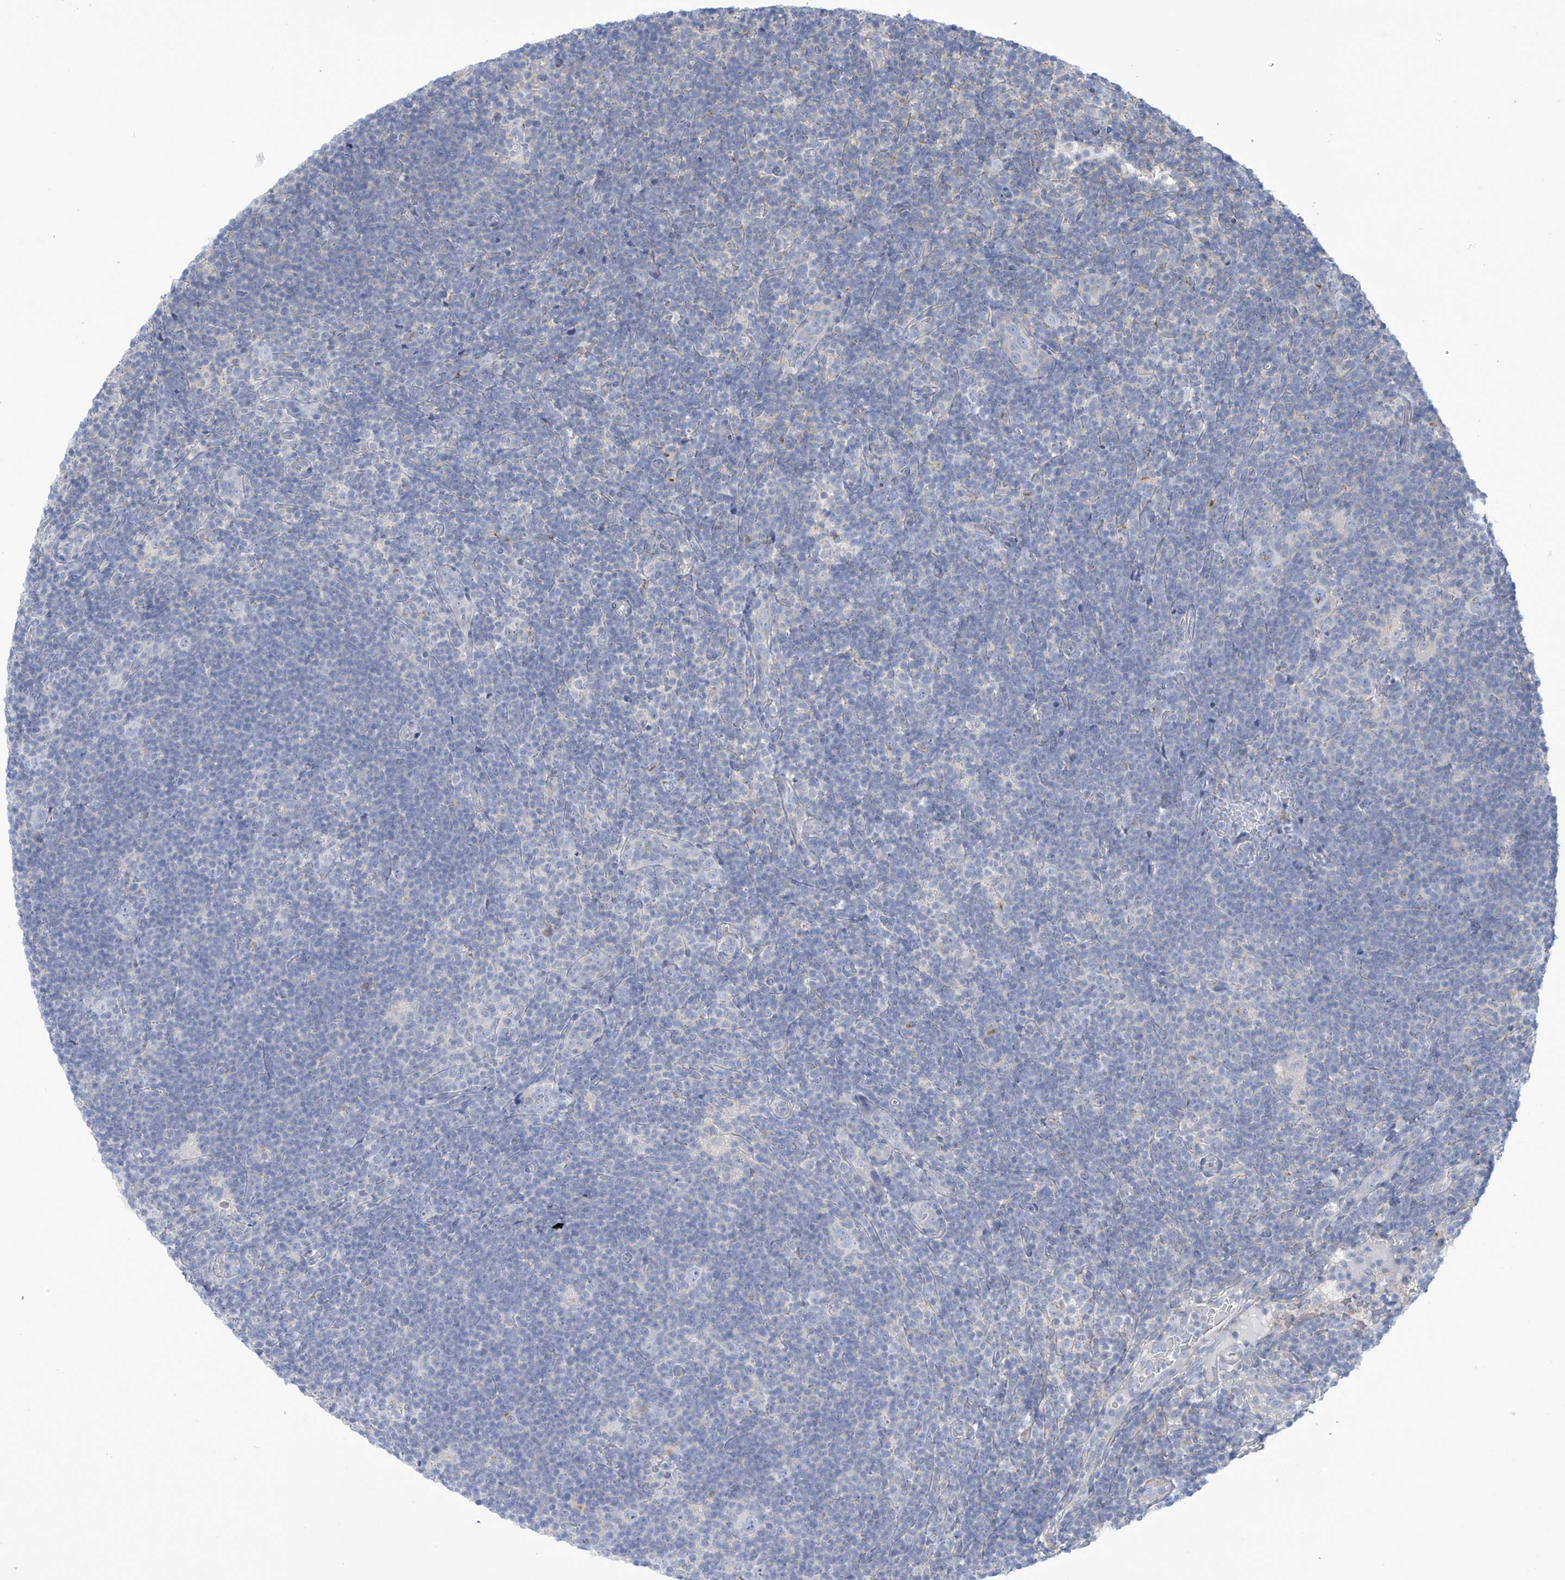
{"staining": {"intensity": "negative", "quantity": "none", "location": "none"}, "tissue": "lymphoma", "cell_type": "Tumor cells", "image_type": "cancer", "snomed": [{"axis": "morphology", "description": "Hodgkin's disease, NOS"}, {"axis": "topography", "description": "Lymph node"}], "caption": "Lymphoma stained for a protein using immunohistochemistry (IHC) shows no expression tumor cells.", "gene": "FABP2", "patient": {"sex": "female", "age": 57}}